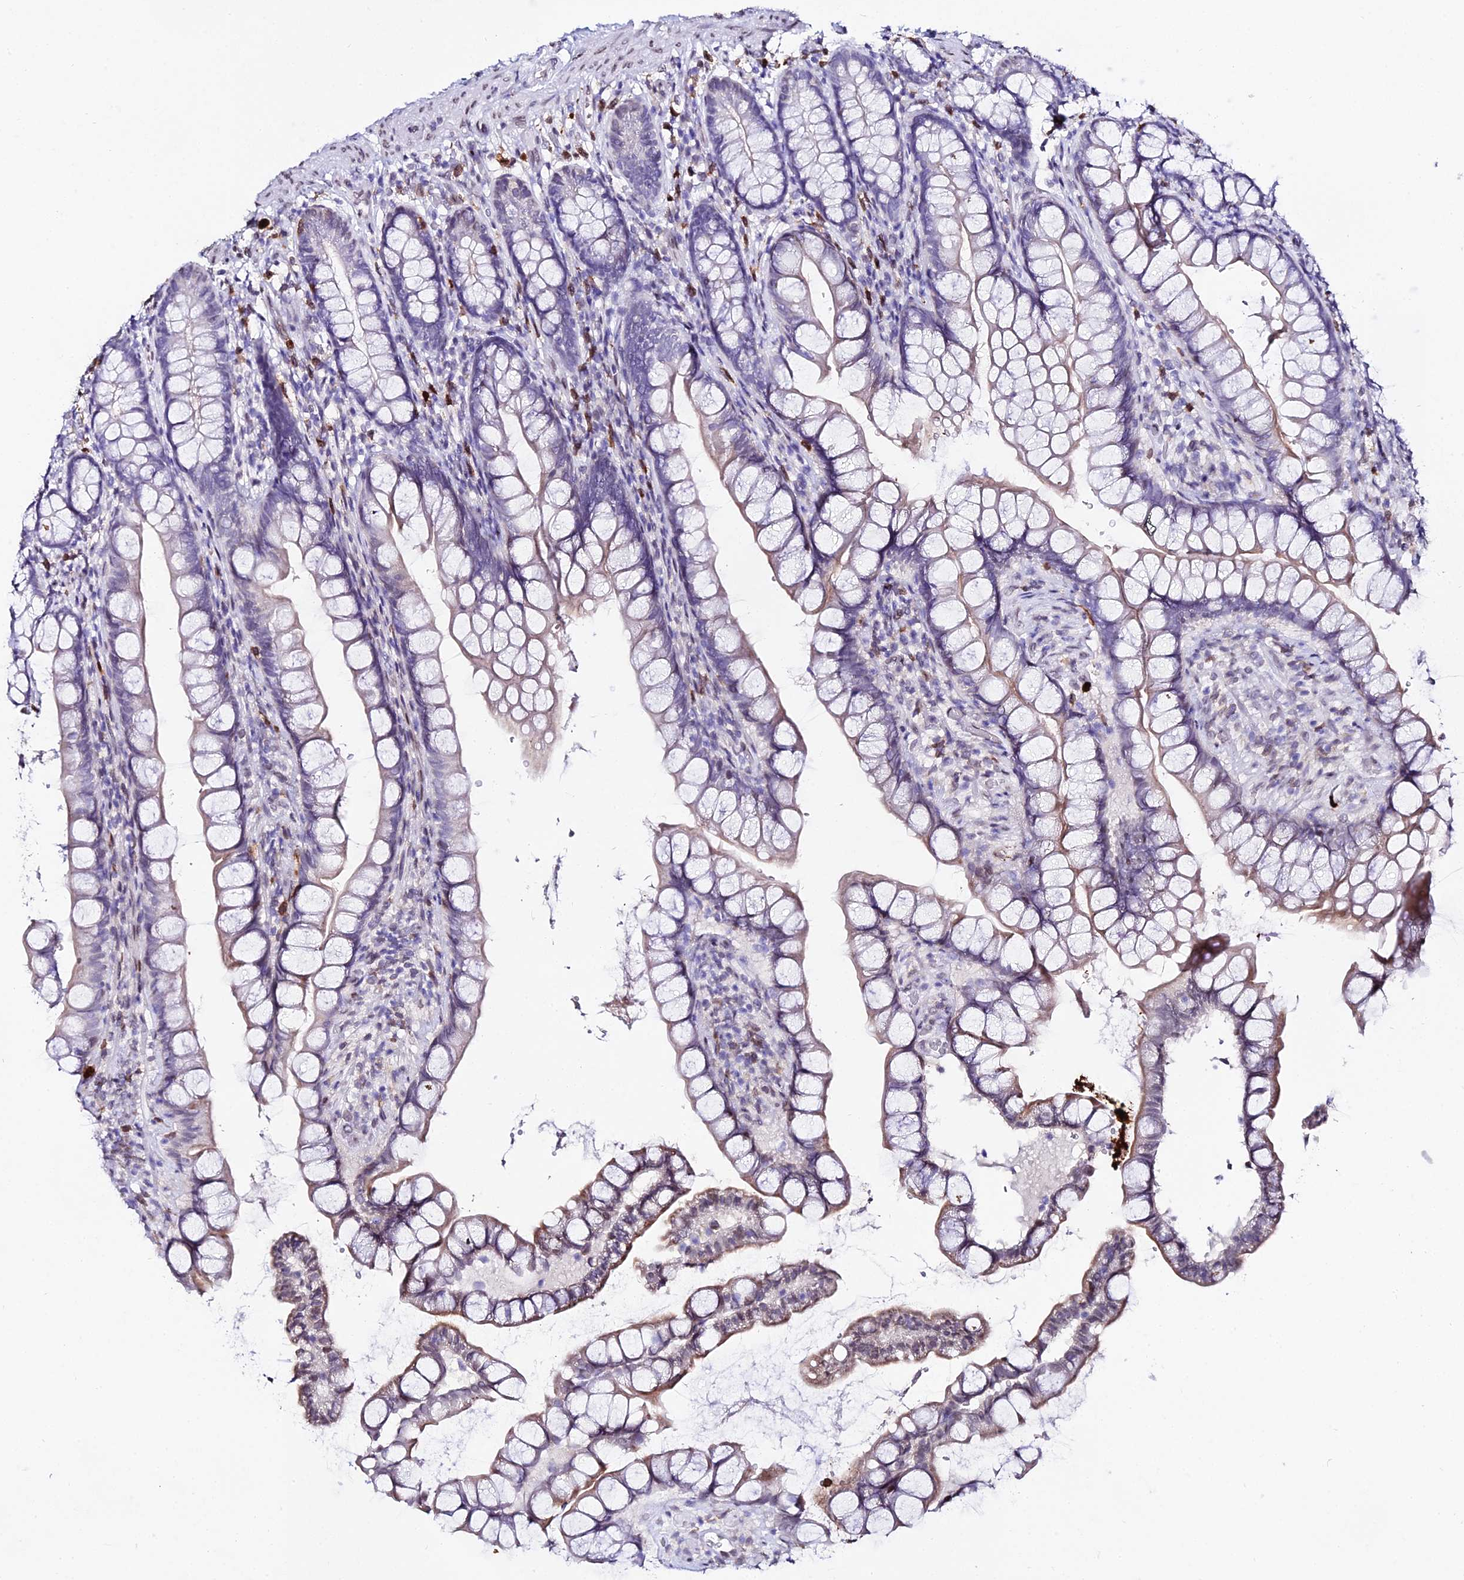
{"staining": {"intensity": "weak", "quantity": "<25%", "location": "cytoplasmic/membranous"}, "tissue": "small intestine", "cell_type": "Glandular cells", "image_type": "normal", "snomed": [{"axis": "morphology", "description": "Normal tissue, NOS"}, {"axis": "topography", "description": "Small intestine"}], "caption": "A high-resolution photomicrograph shows immunohistochemistry (IHC) staining of benign small intestine, which shows no significant positivity in glandular cells. (Brightfield microscopy of DAB (3,3'-diaminobenzidine) immunohistochemistry (IHC) at high magnification).", "gene": "MCM10", "patient": {"sex": "male", "age": 70}}